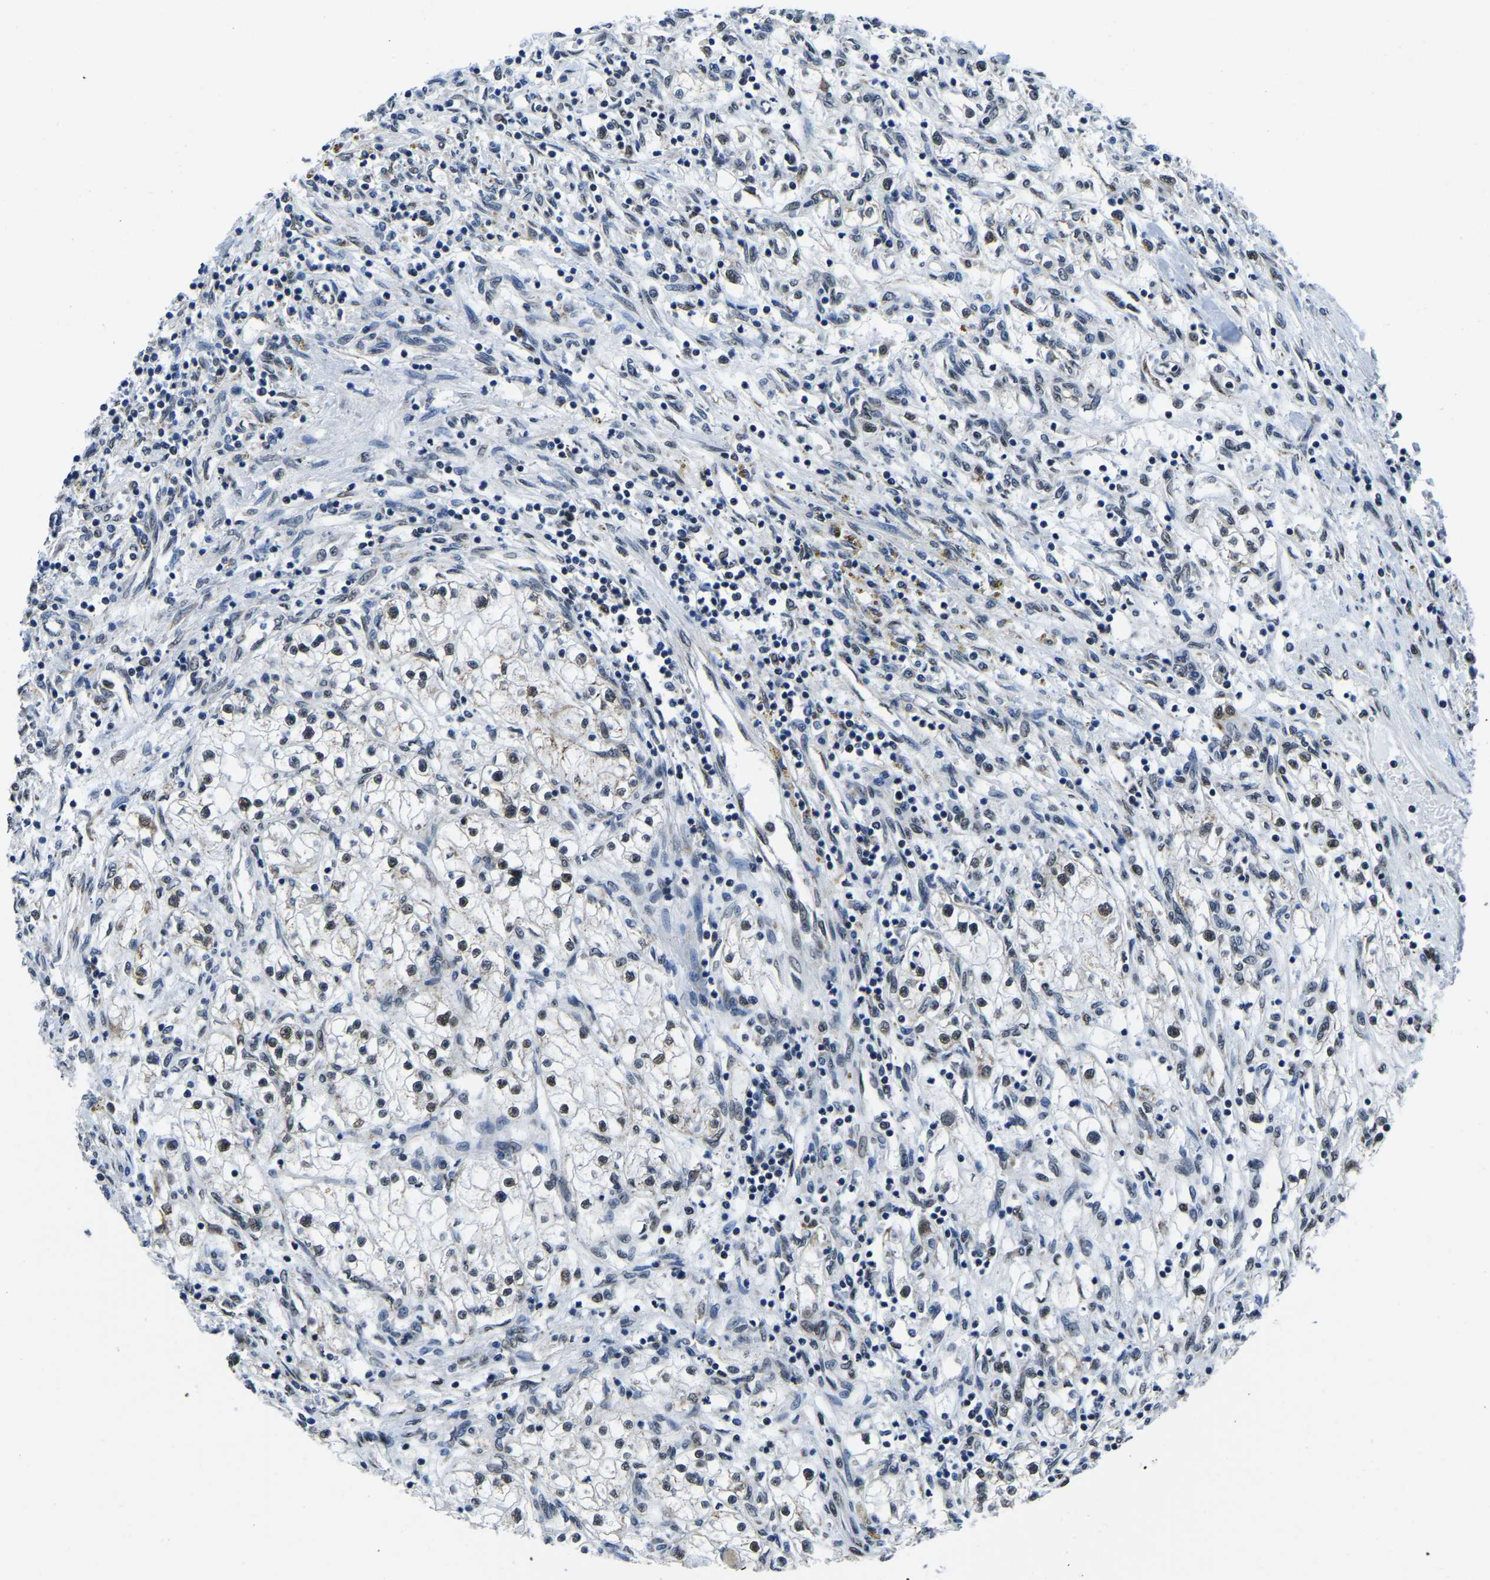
{"staining": {"intensity": "weak", "quantity": ">75%", "location": "nuclear"}, "tissue": "renal cancer", "cell_type": "Tumor cells", "image_type": "cancer", "snomed": [{"axis": "morphology", "description": "Adenocarcinoma, NOS"}, {"axis": "topography", "description": "Kidney"}], "caption": "Immunohistochemistry (IHC) micrograph of neoplastic tissue: human renal cancer stained using immunohistochemistry exhibits low levels of weak protein expression localized specifically in the nuclear of tumor cells, appearing as a nuclear brown color.", "gene": "BNIP3L", "patient": {"sex": "male", "age": 68}}